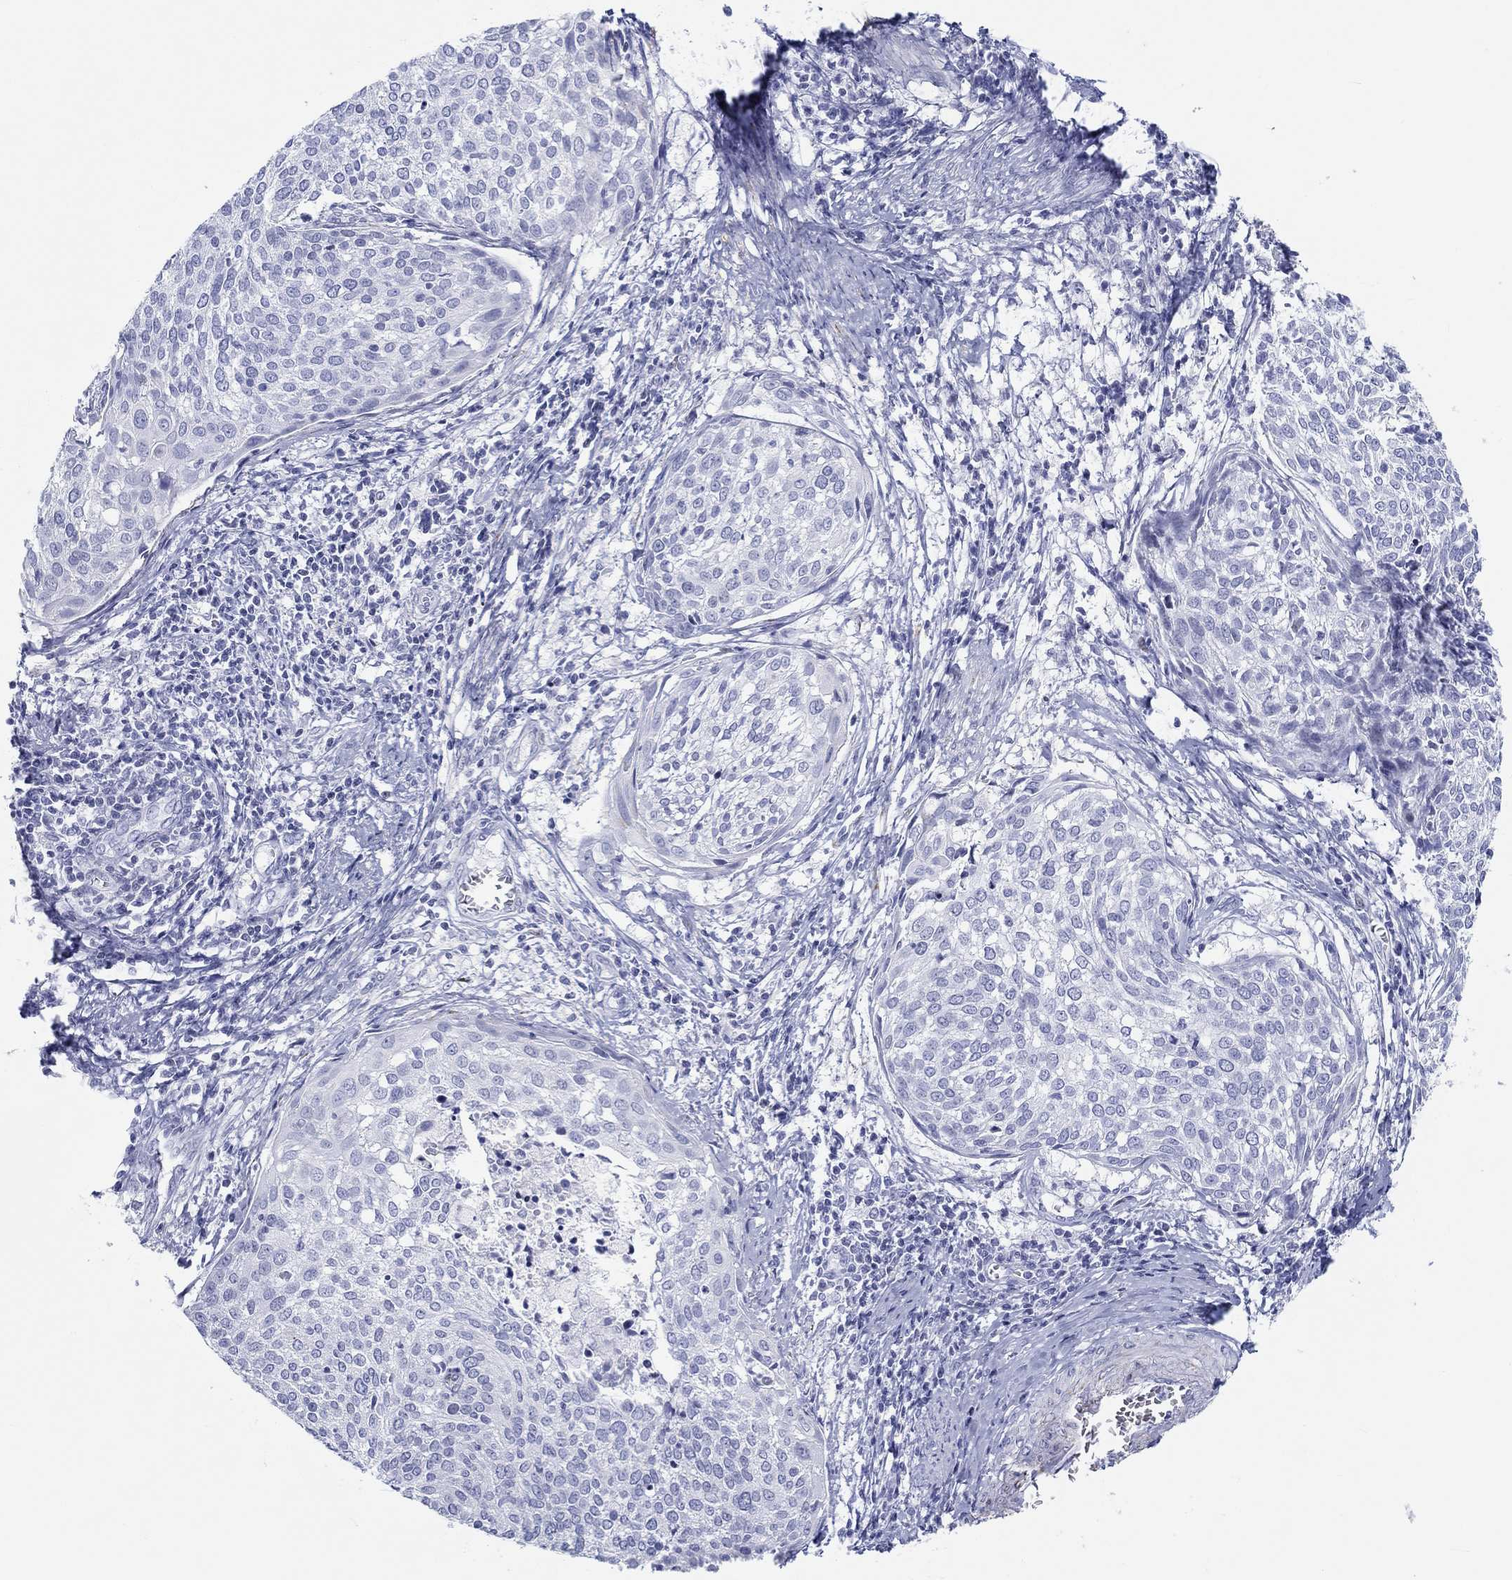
{"staining": {"intensity": "negative", "quantity": "none", "location": "none"}, "tissue": "cervical cancer", "cell_type": "Tumor cells", "image_type": "cancer", "snomed": [{"axis": "morphology", "description": "Squamous cell carcinoma, NOS"}, {"axis": "topography", "description": "Cervix"}], "caption": "Histopathology image shows no protein expression in tumor cells of cervical squamous cell carcinoma tissue.", "gene": "H1-1", "patient": {"sex": "female", "age": 39}}